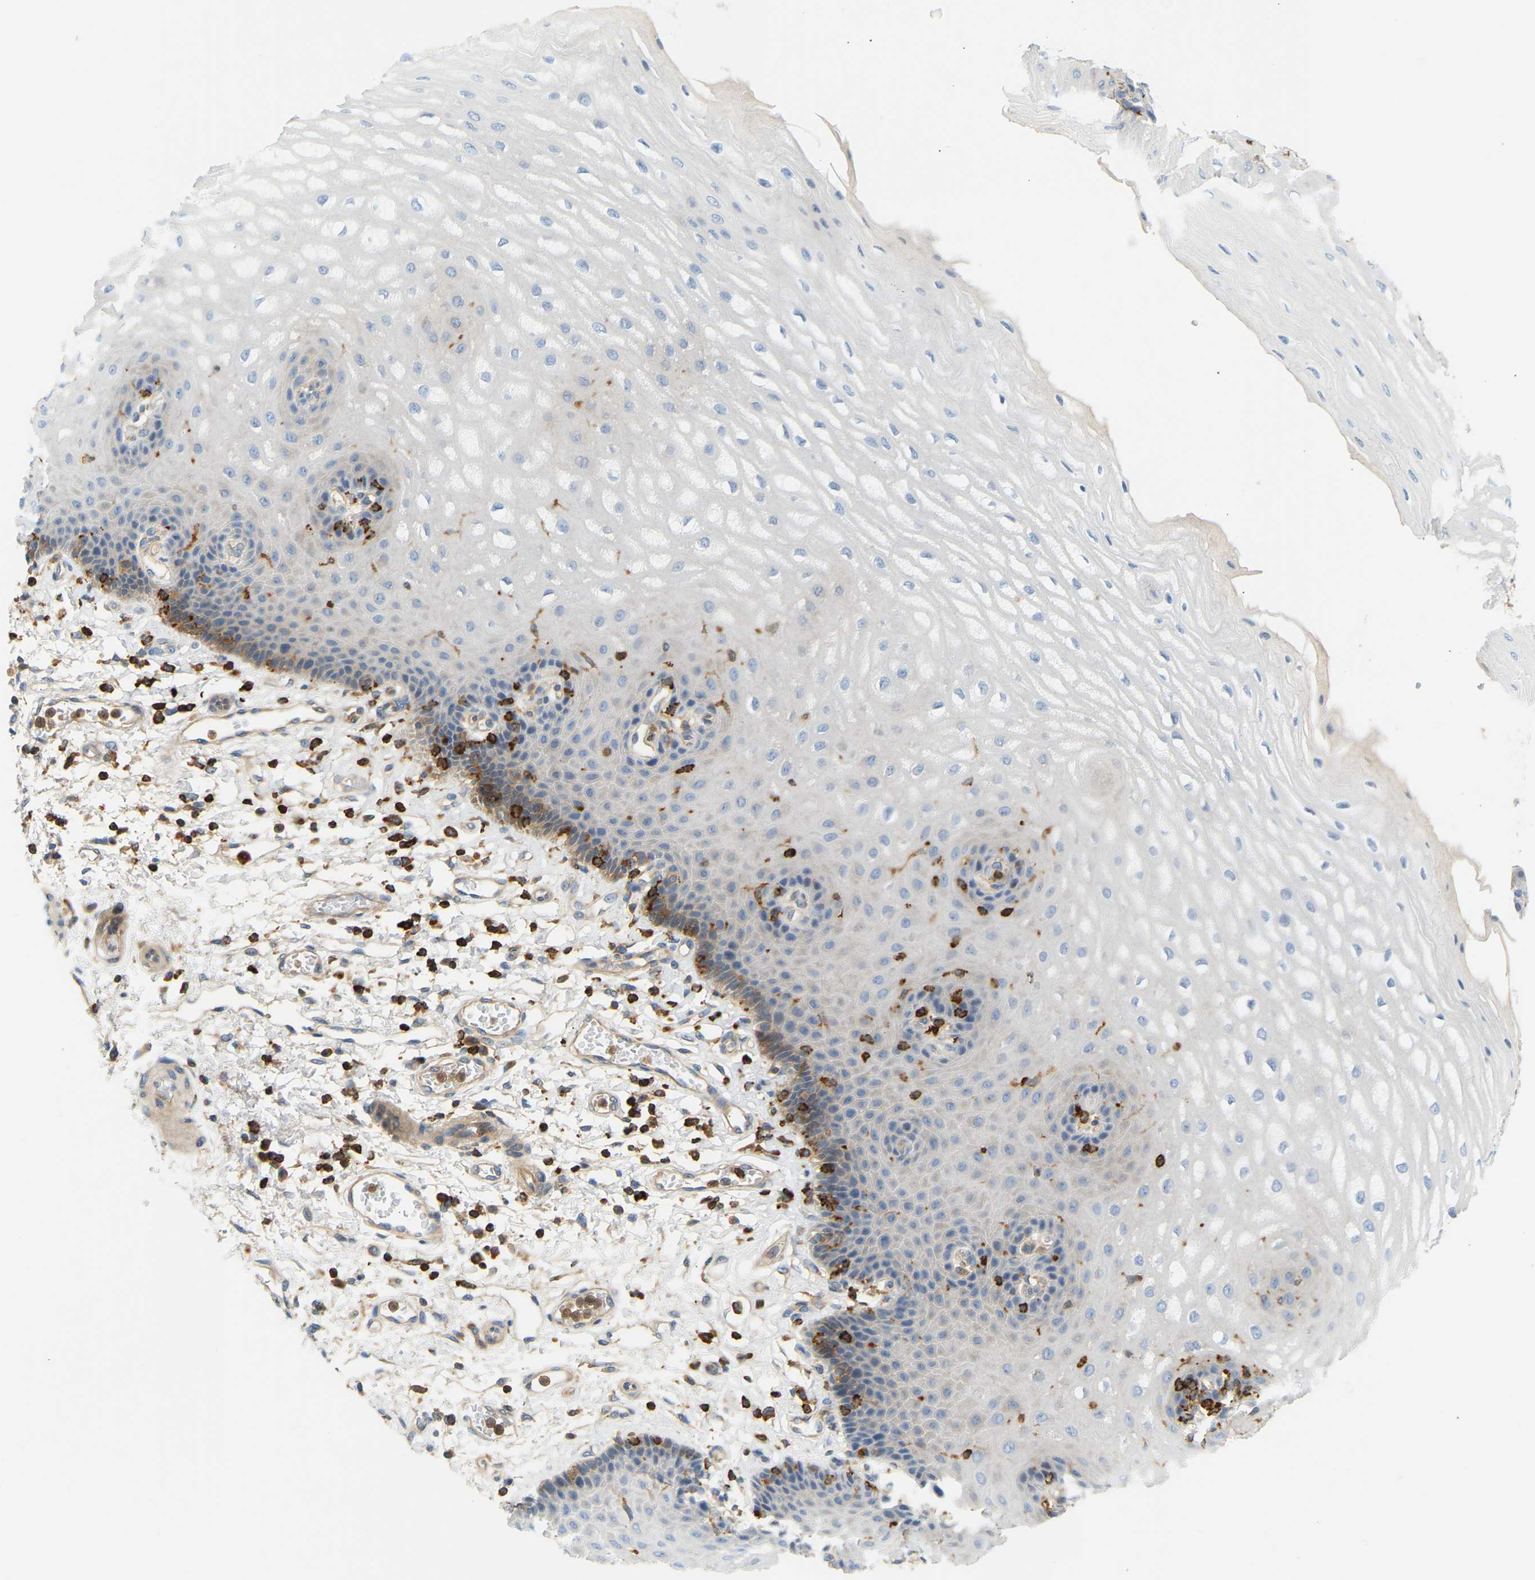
{"staining": {"intensity": "negative", "quantity": "none", "location": "none"}, "tissue": "esophagus", "cell_type": "Squamous epithelial cells", "image_type": "normal", "snomed": [{"axis": "morphology", "description": "Normal tissue, NOS"}, {"axis": "topography", "description": "Esophagus"}], "caption": "Immunohistochemistry (IHC) image of normal esophagus stained for a protein (brown), which demonstrates no expression in squamous epithelial cells.", "gene": "FNBP1", "patient": {"sex": "male", "age": 54}}